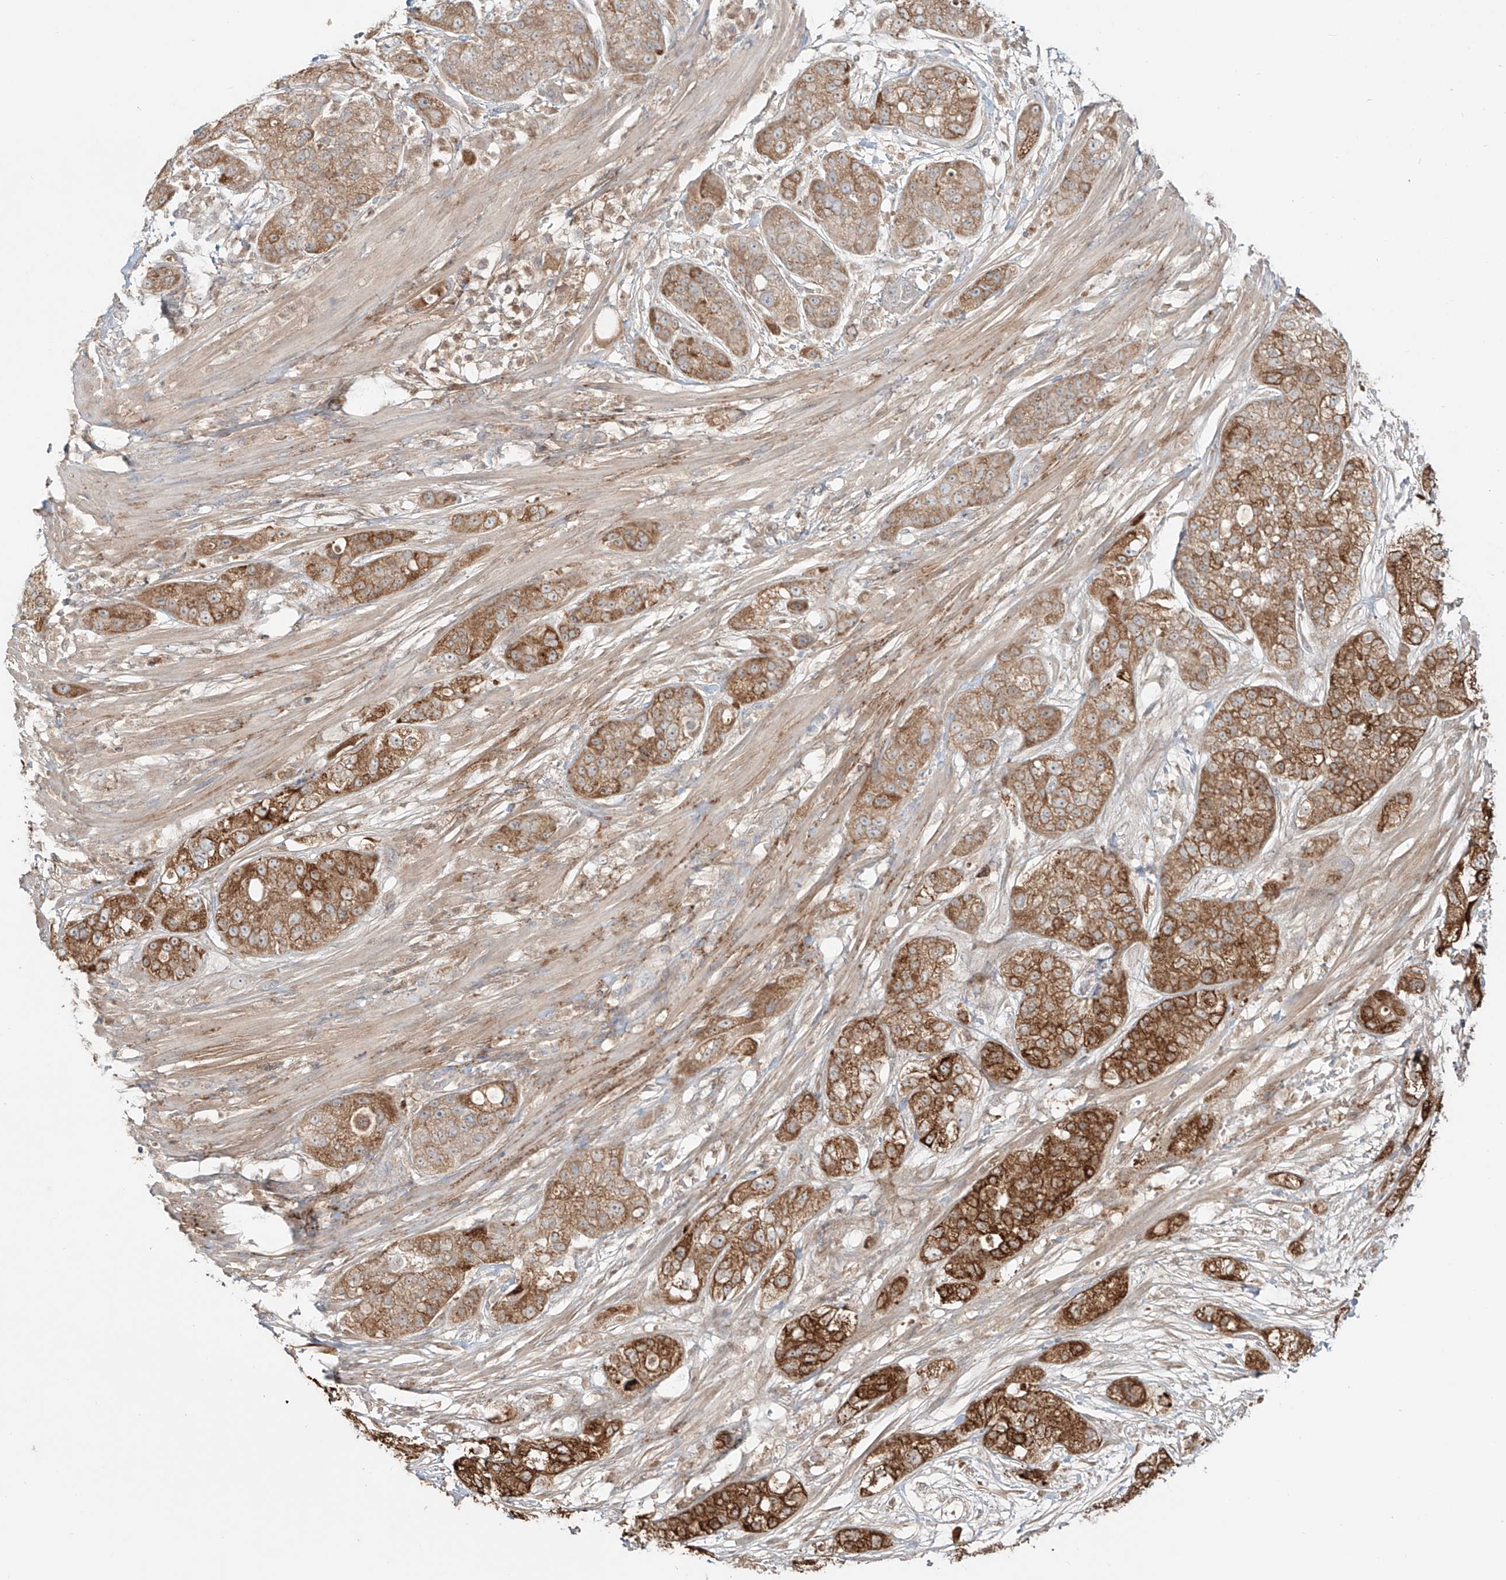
{"staining": {"intensity": "strong", "quantity": ">75%", "location": "cytoplasmic/membranous"}, "tissue": "pancreatic cancer", "cell_type": "Tumor cells", "image_type": "cancer", "snomed": [{"axis": "morphology", "description": "Adenocarcinoma, NOS"}, {"axis": "topography", "description": "Pancreas"}], "caption": "IHC photomicrograph of adenocarcinoma (pancreatic) stained for a protein (brown), which shows high levels of strong cytoplasmic/membranous staining in about >75% of tumor cells.", "gene": "ERO1A", "patient": {"sex": "female", "age": 78}}